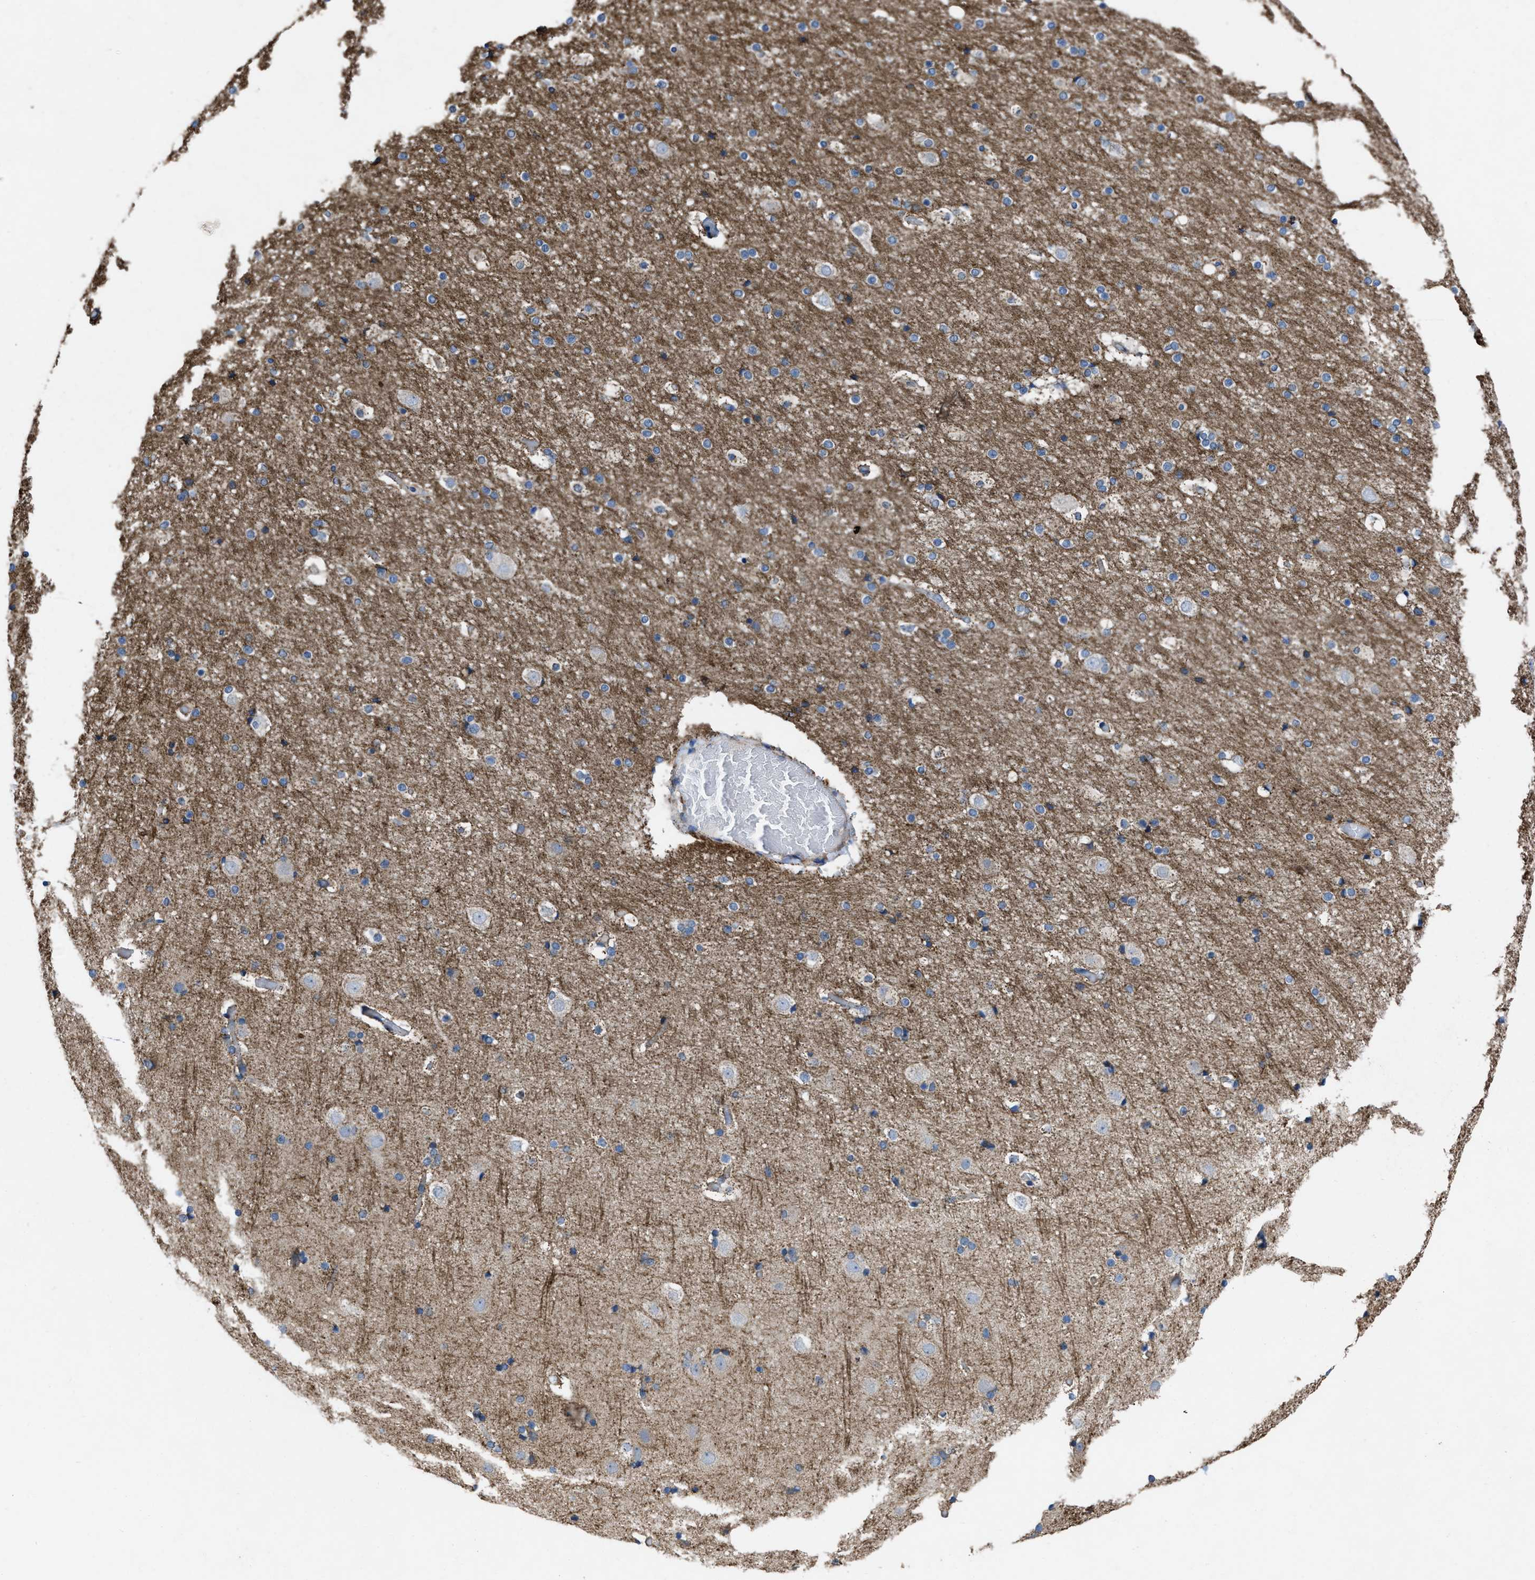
{"staining": {"intensity": "negative", "quantity": "none", "location": "none"}, "tissue": "cerebral cortex", "cell_type": "Endothelial cells", "image_type": "normal", "snomed": [{"axis": "morphology", "description": "Normal tissue, NOS"}, {"axis": "topography", "description": "Cerebral cortex"}], "caption": "Immunohistochemistry of benign human cerebral cortex reveals no expression in endothelial cells.", "gene": "DOLPP1", "patient": {"sex": "male", "age": 57}}